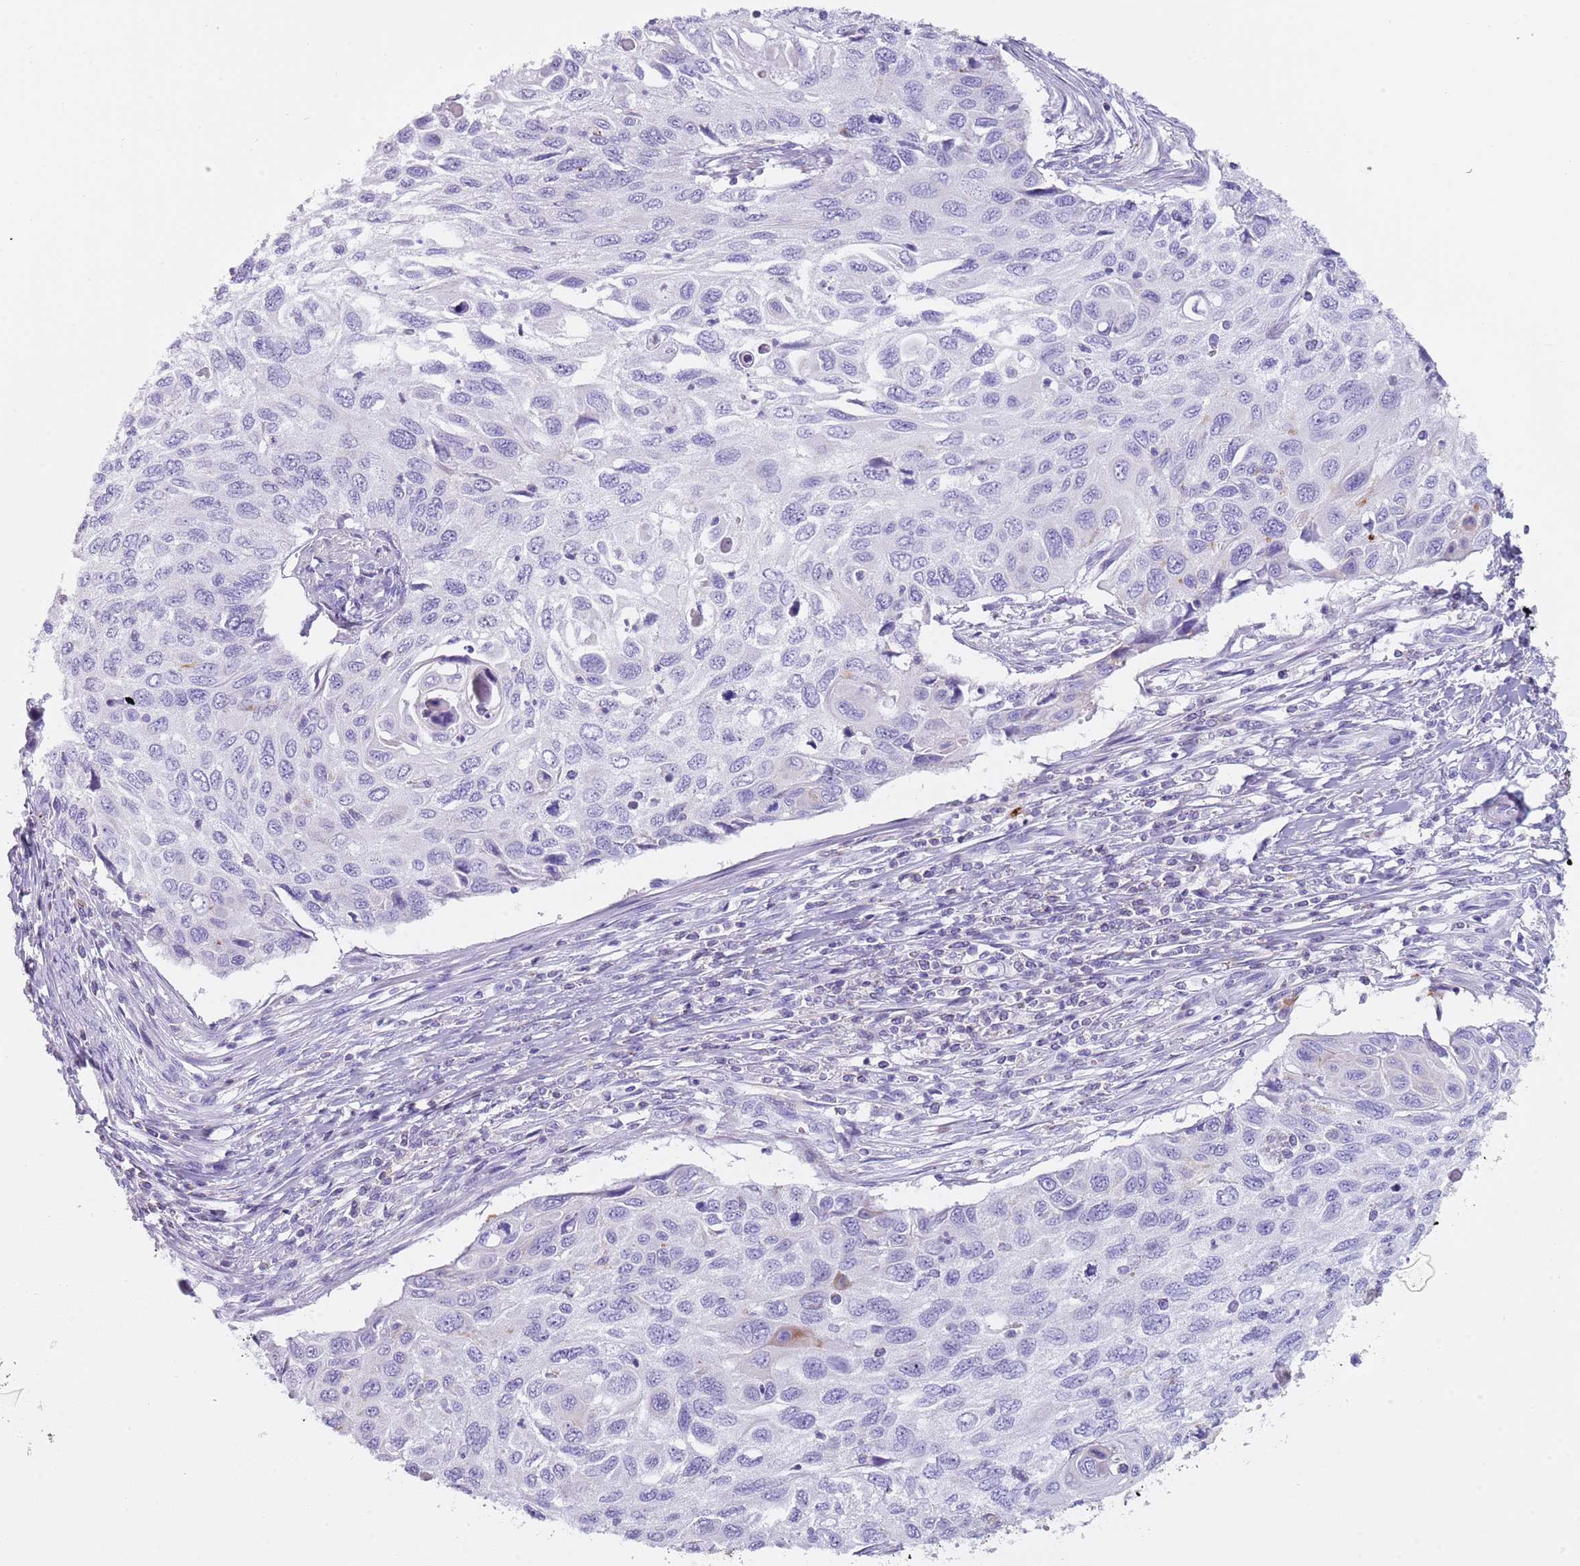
{"staining": {"intensity": "negative", "quantity": "none", "location": "none"}, "tissue": "cervical cancer", "cell_type": "Tumor cells", "image_type": "cancer", "snomed": [{"axis": "morphology", "description": "Squamous cell carcinoma, NOS"}, {"axis": "topography", "description": "Cervix"}], "caption": "Image shows no protein positivity in tumor cells of cervical cancer (squamous cell carcinoma) tissue.", "gene": "NBPF20", "patient": {"sex": "female", "age": 70}}